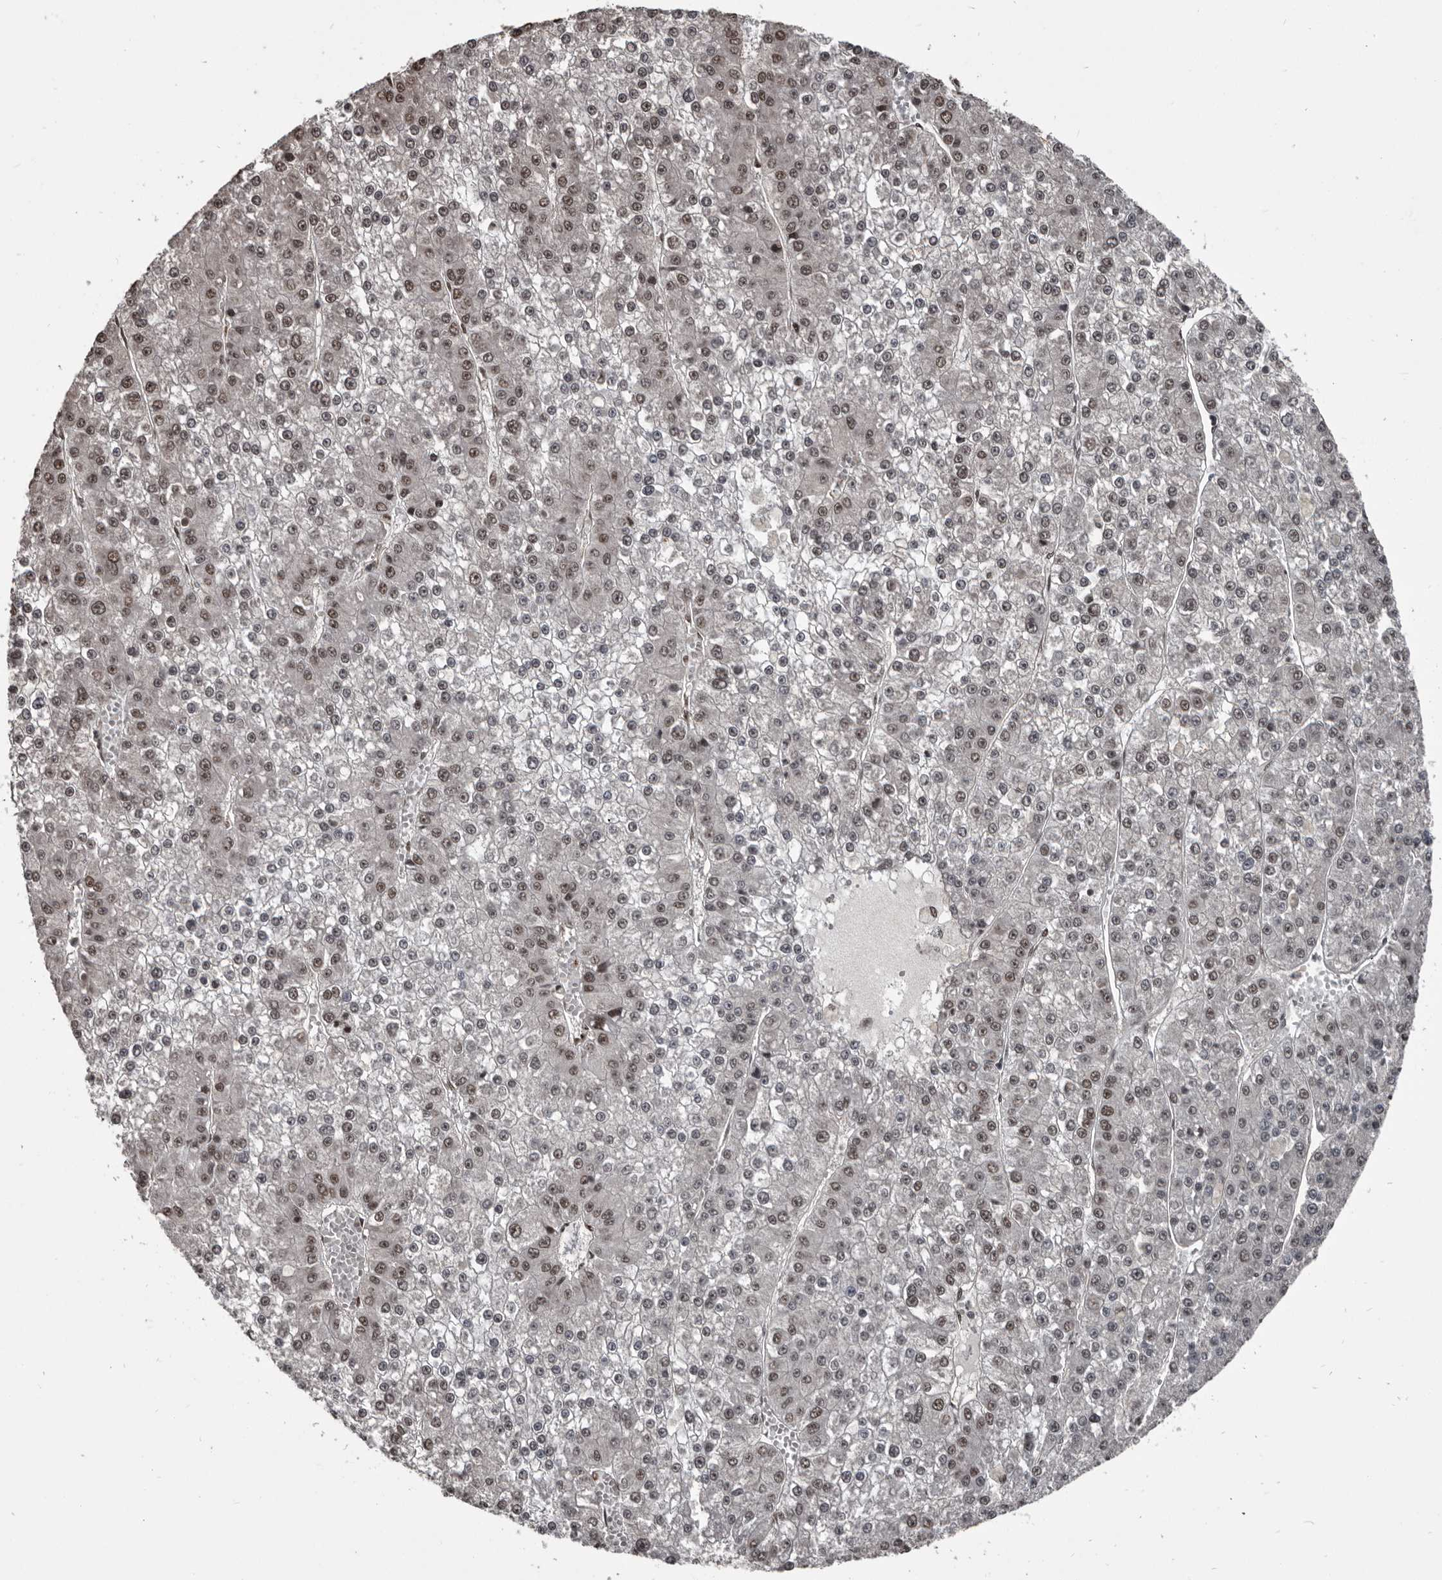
{"staining": {"intensity": "moderate", "quantity": "25%-75%", "location": "nuclear"}, "tissue": "liver cancer", "cell_type": "Tumor cells", "image_type": "cancer", "snomed": [{"axis": "morphology", "description": "Carcinoma, Hepatocellular, NOS"}, {"axis": "topography", "description": "Liver"}], "caption": "Immunohistochemical staining of human liver hepatocellular carcinoma exhibits moderate nuclear protein staining in approximately 25%-75% of tumor cells.", "gene": "CHD1L", "patient": {"sex": "female", "age": 73}}